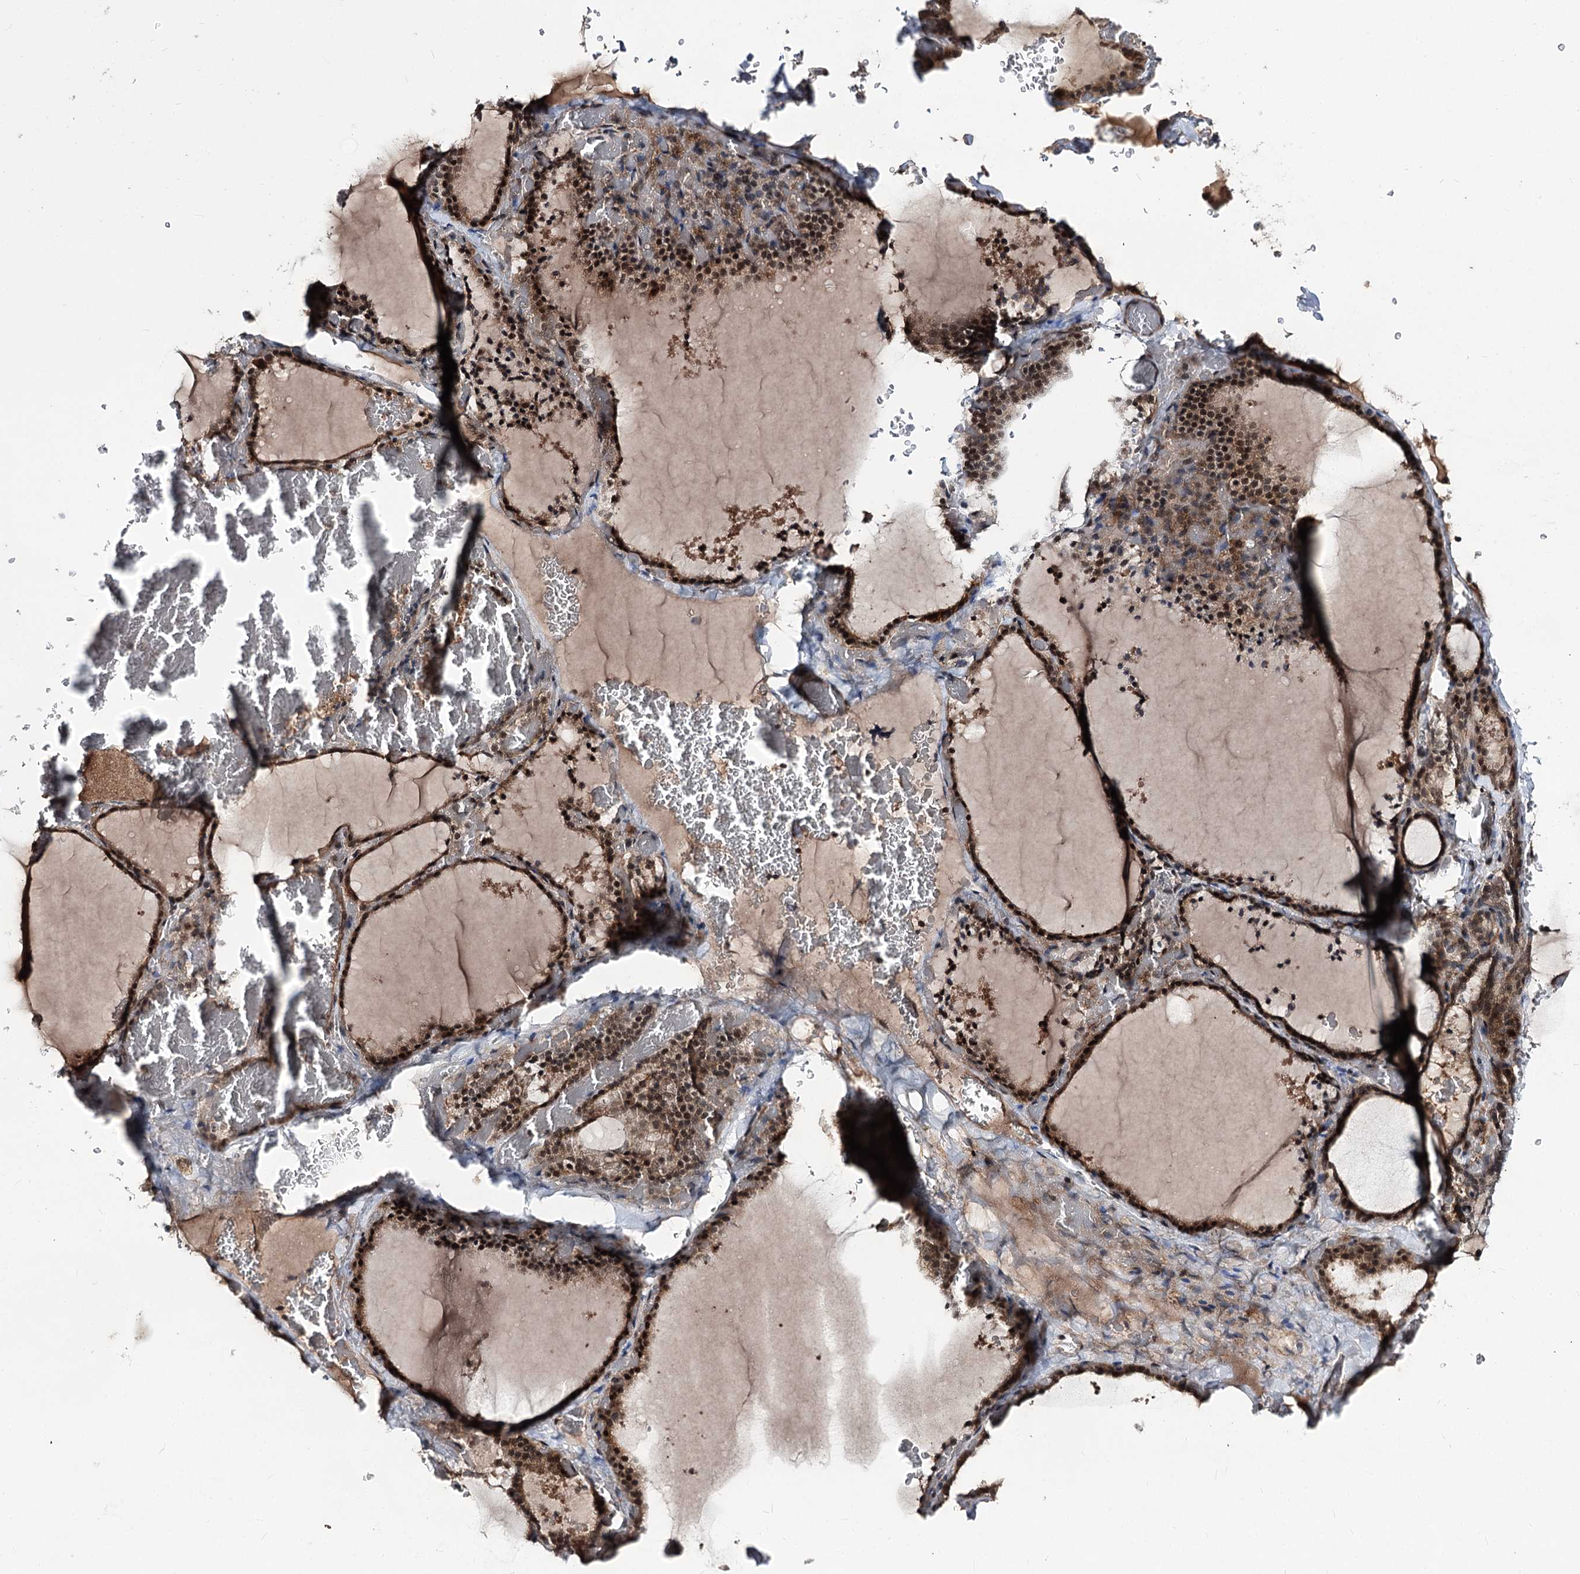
{"staining": {"intensity": "strong", "quantity": ">75%", "location": "cytoplasmic/membranous,nuclear"}, "tissue": "thyroid gland", "cell_type": "Glandular cells", "image_type": "normal", "snomed": [{"axis": "morphology", "description": "Normal tissue, NOS"}, {"axis": "topography", "description": "Thyroid gland"}], "caption": "An immunohistochemistry image of benign tissue is shown. Protein staining in brown shows strong cytoplasmic/membranous,nuclear positivity in thyroid gland within glandular cells.", "gene": "FAM53B", "patient": {"sex": "female", "age": 39}}